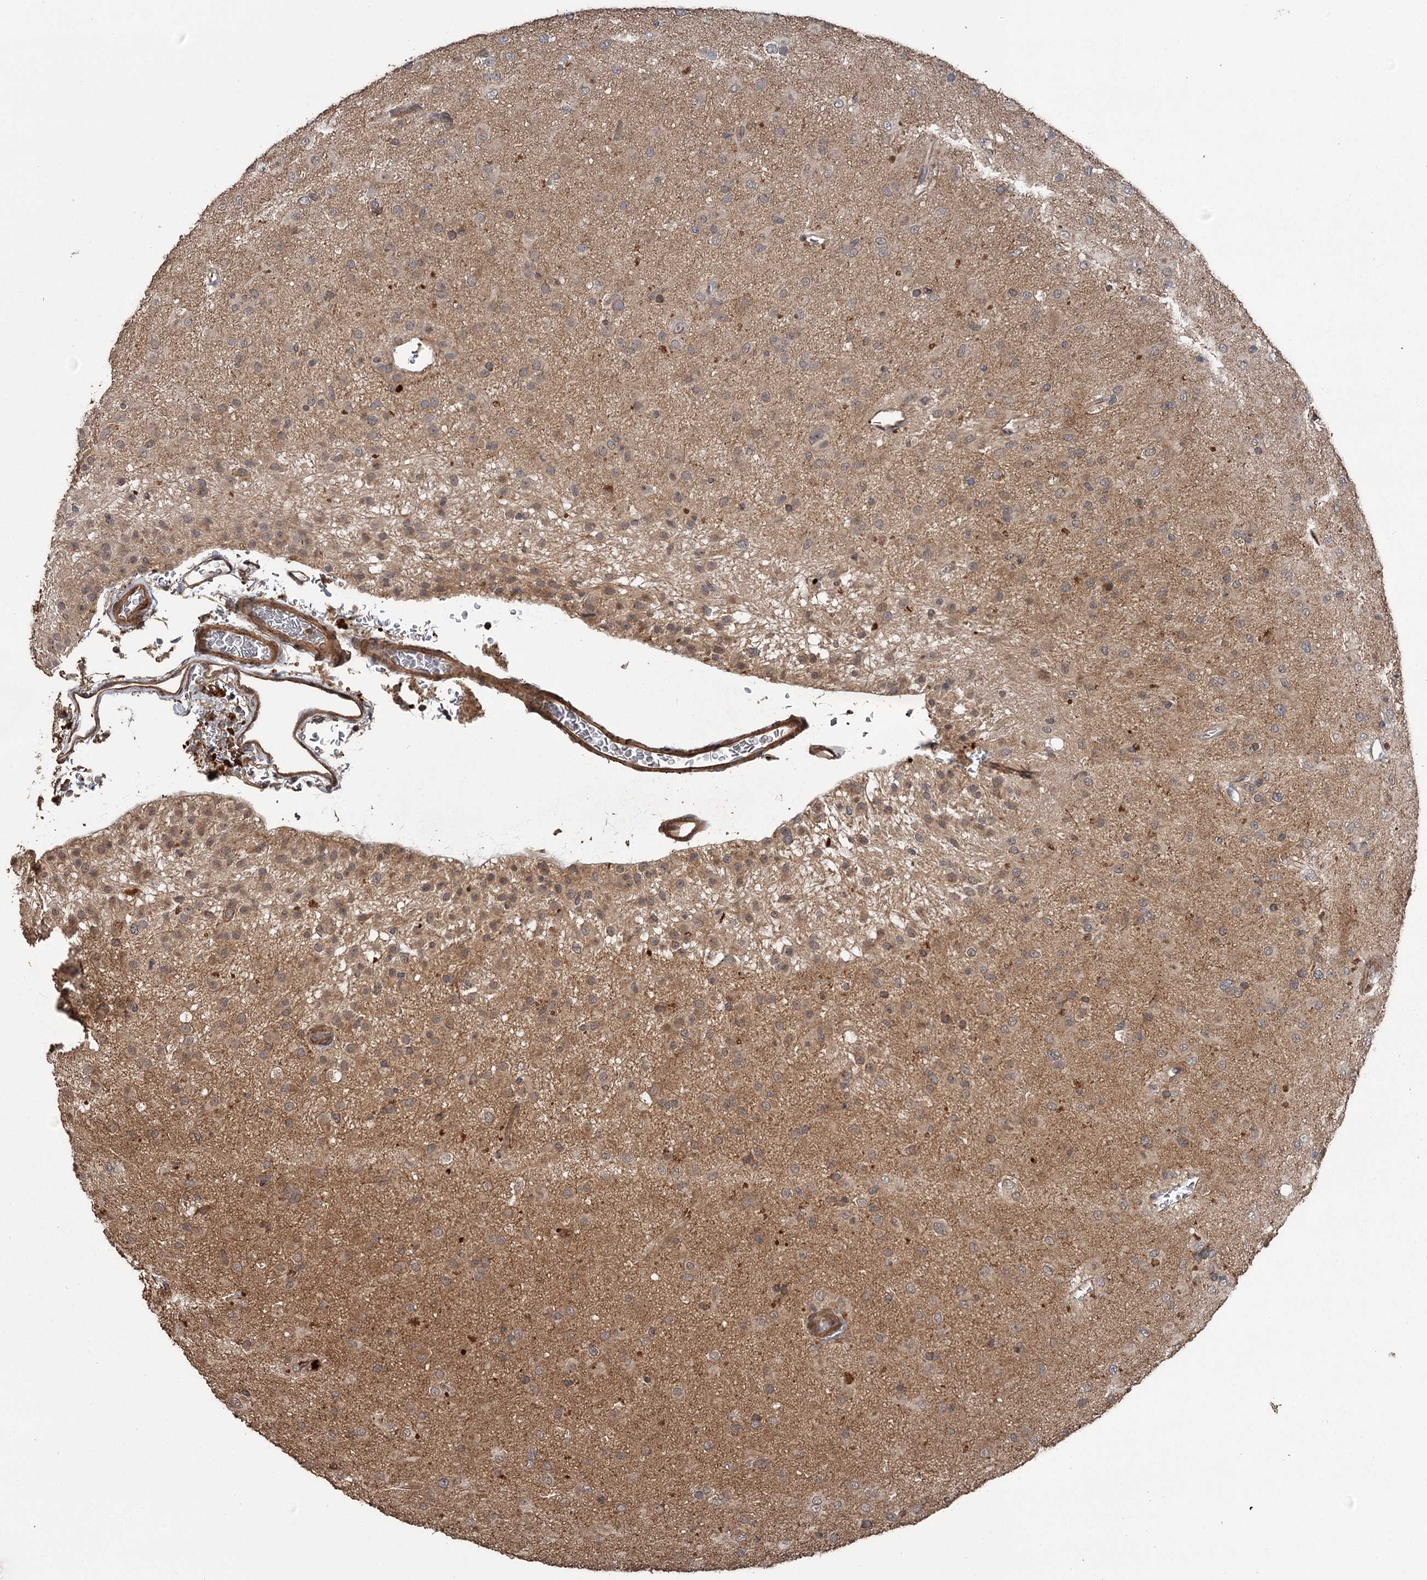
{"staining": {"intensity": "weak", "quantity": "25%-75%", "location": "cytoplasmic/membranous"}, "tissue": "glioma", "cell_type": "Tumor cells", "image_type": "cancer", "snomed": [{"axis": "morphology", "description": "Glioma, malignant, Low grade"}, {"axis": "topography", "description": "Brain"}], "caption": "Human malignant glioma (low-grade) stained for a protein (brown) reveals weak cytoplasmic/membranous positive positivity in approximately 25%-75% of tumor cells.", "gene": "RAB21", "patient": {"sex": "male", "age": 65}}